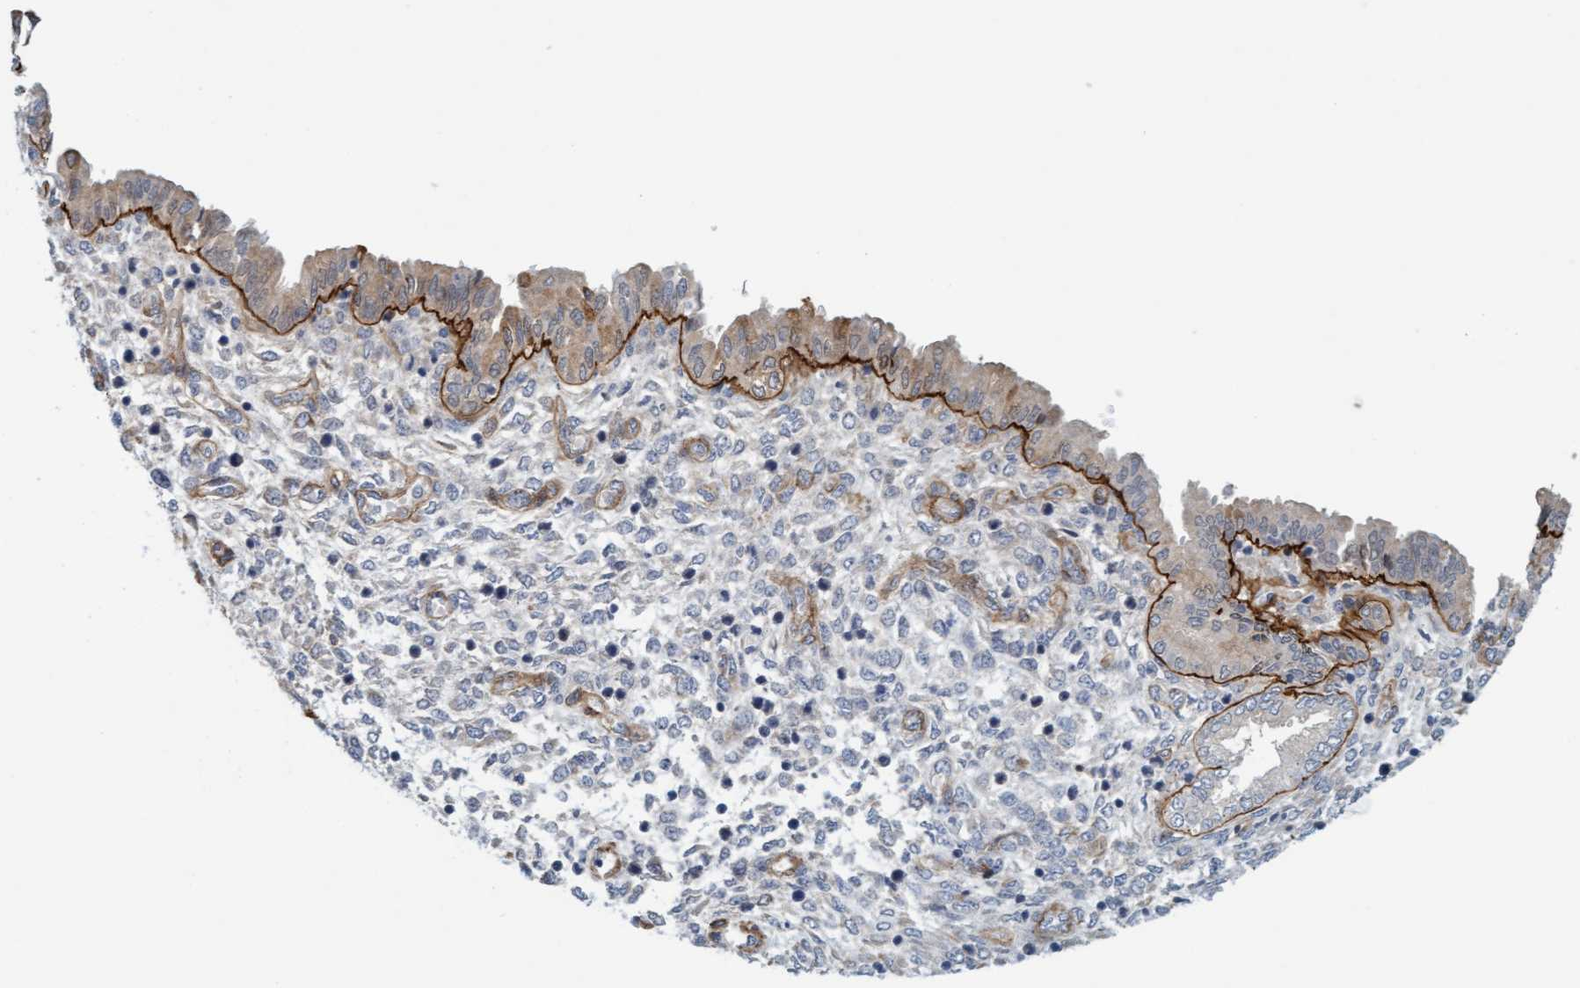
{"staining": {"intensity": "negative", "quantity": "none", "location": "none"}, "tissue": "endometrium", "cell_type": "Cells in endometrial stroma", "image_type": "normal", "snomed": [{"axis": "morphology", "description": "Normal tissue, NOS"}, {"axis": "topography", "description": "Endometrium"}], "caption": "This is a micrograph of immunohistochemistry staining of normal endometrium, which shows no staining in cells in endometrial stroma.", "gene": "TSTD2", "patient": {"sex": "female", "age": 33}}